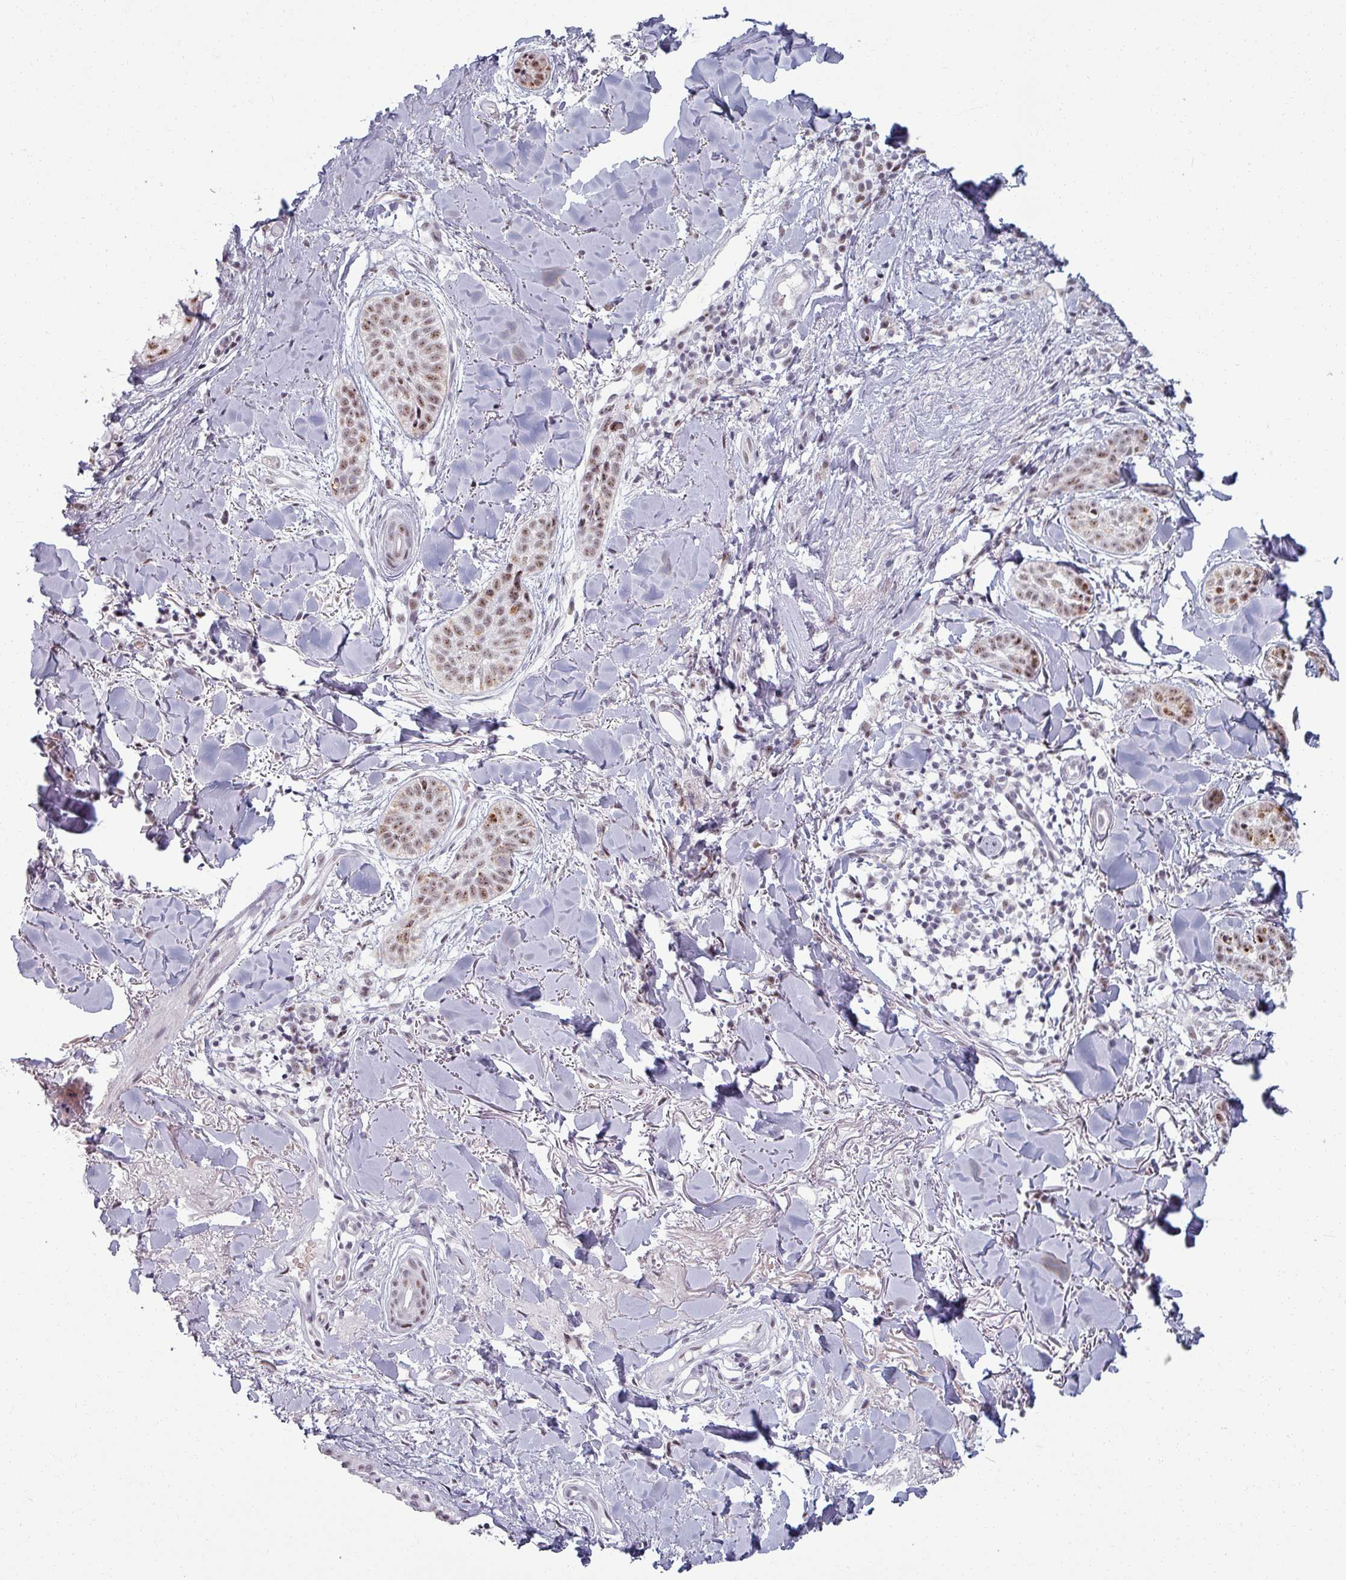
{"staining": {"intensity": "moderate", "quantity": ">75%", "location": "nuclear"}, "tissue": "skin cancer", "cell_type": "Tumor cells", "image_type": "cancer", "snomed": [{"axis": "morphology", "description": "Basal cell carcinoma"}, {"axis": "topography", "description": "Skin"}], "caption": "Tumor cells display moderate nuclear staining in approximately >75% of cells in skin basal cell carcinoma.", "gene": "NCOR1", "patient": {"sex": "male", "age": 52}}